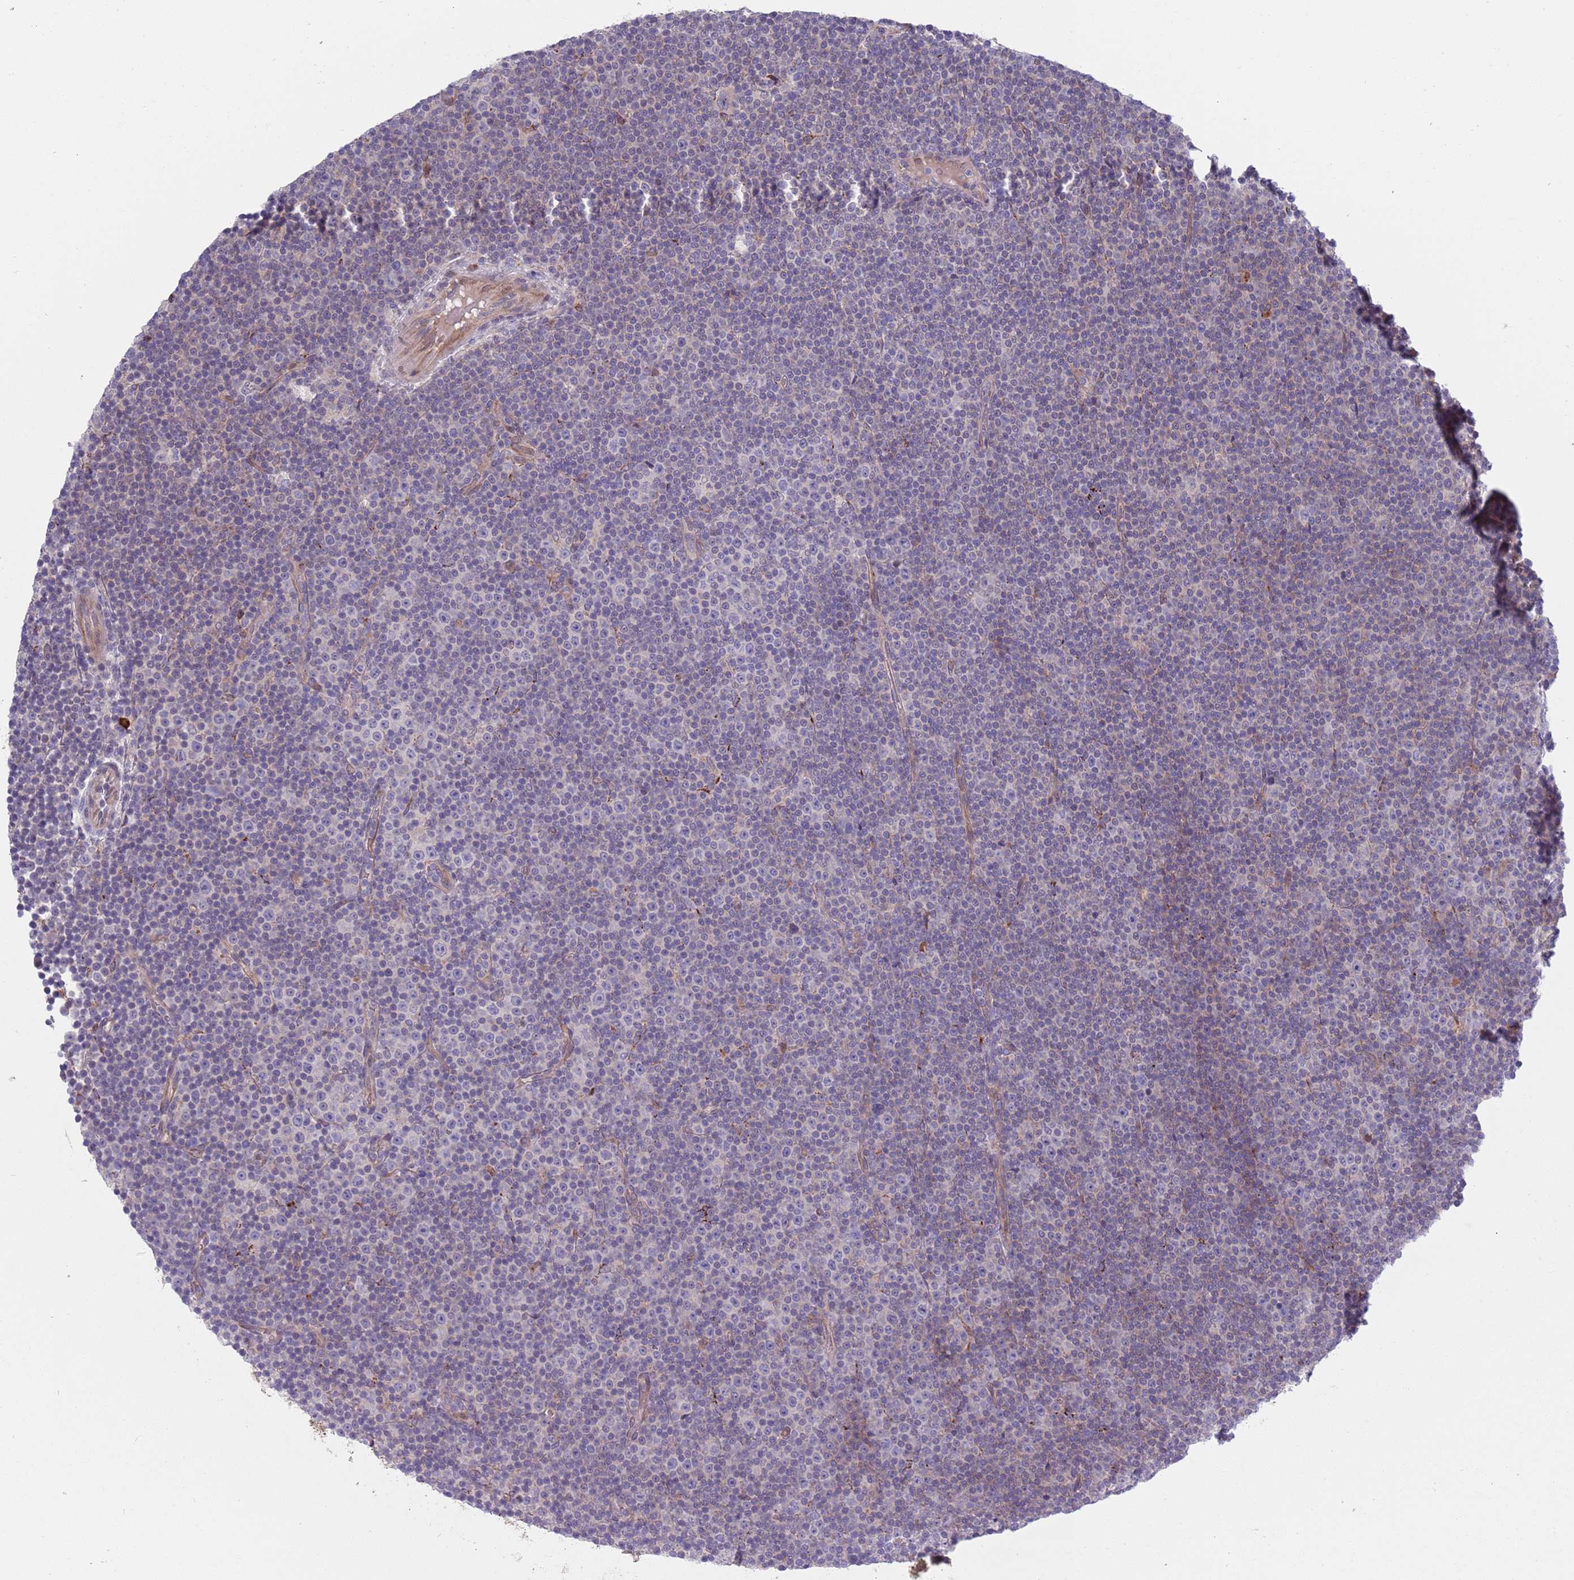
{"staining": {"intensity": "negative", "quantity": "none", "location": "none"}, "tissue": "lymphoma", "cell_type": "Tumor cells", "image_type": "cancer", "snomed": [{"axis": "morphology", "description": "Malignant lymphoma, non-Hodgkin's type, Low grade"}, {"axis": "topography", "description": "Lymph node"}], "caption": "This is an immunohistochemistry histopathology image of lymphoma. There is no expression in tumor cells.", "gene": "TYW1", "patient": {"sex": "female", "age": 67}}